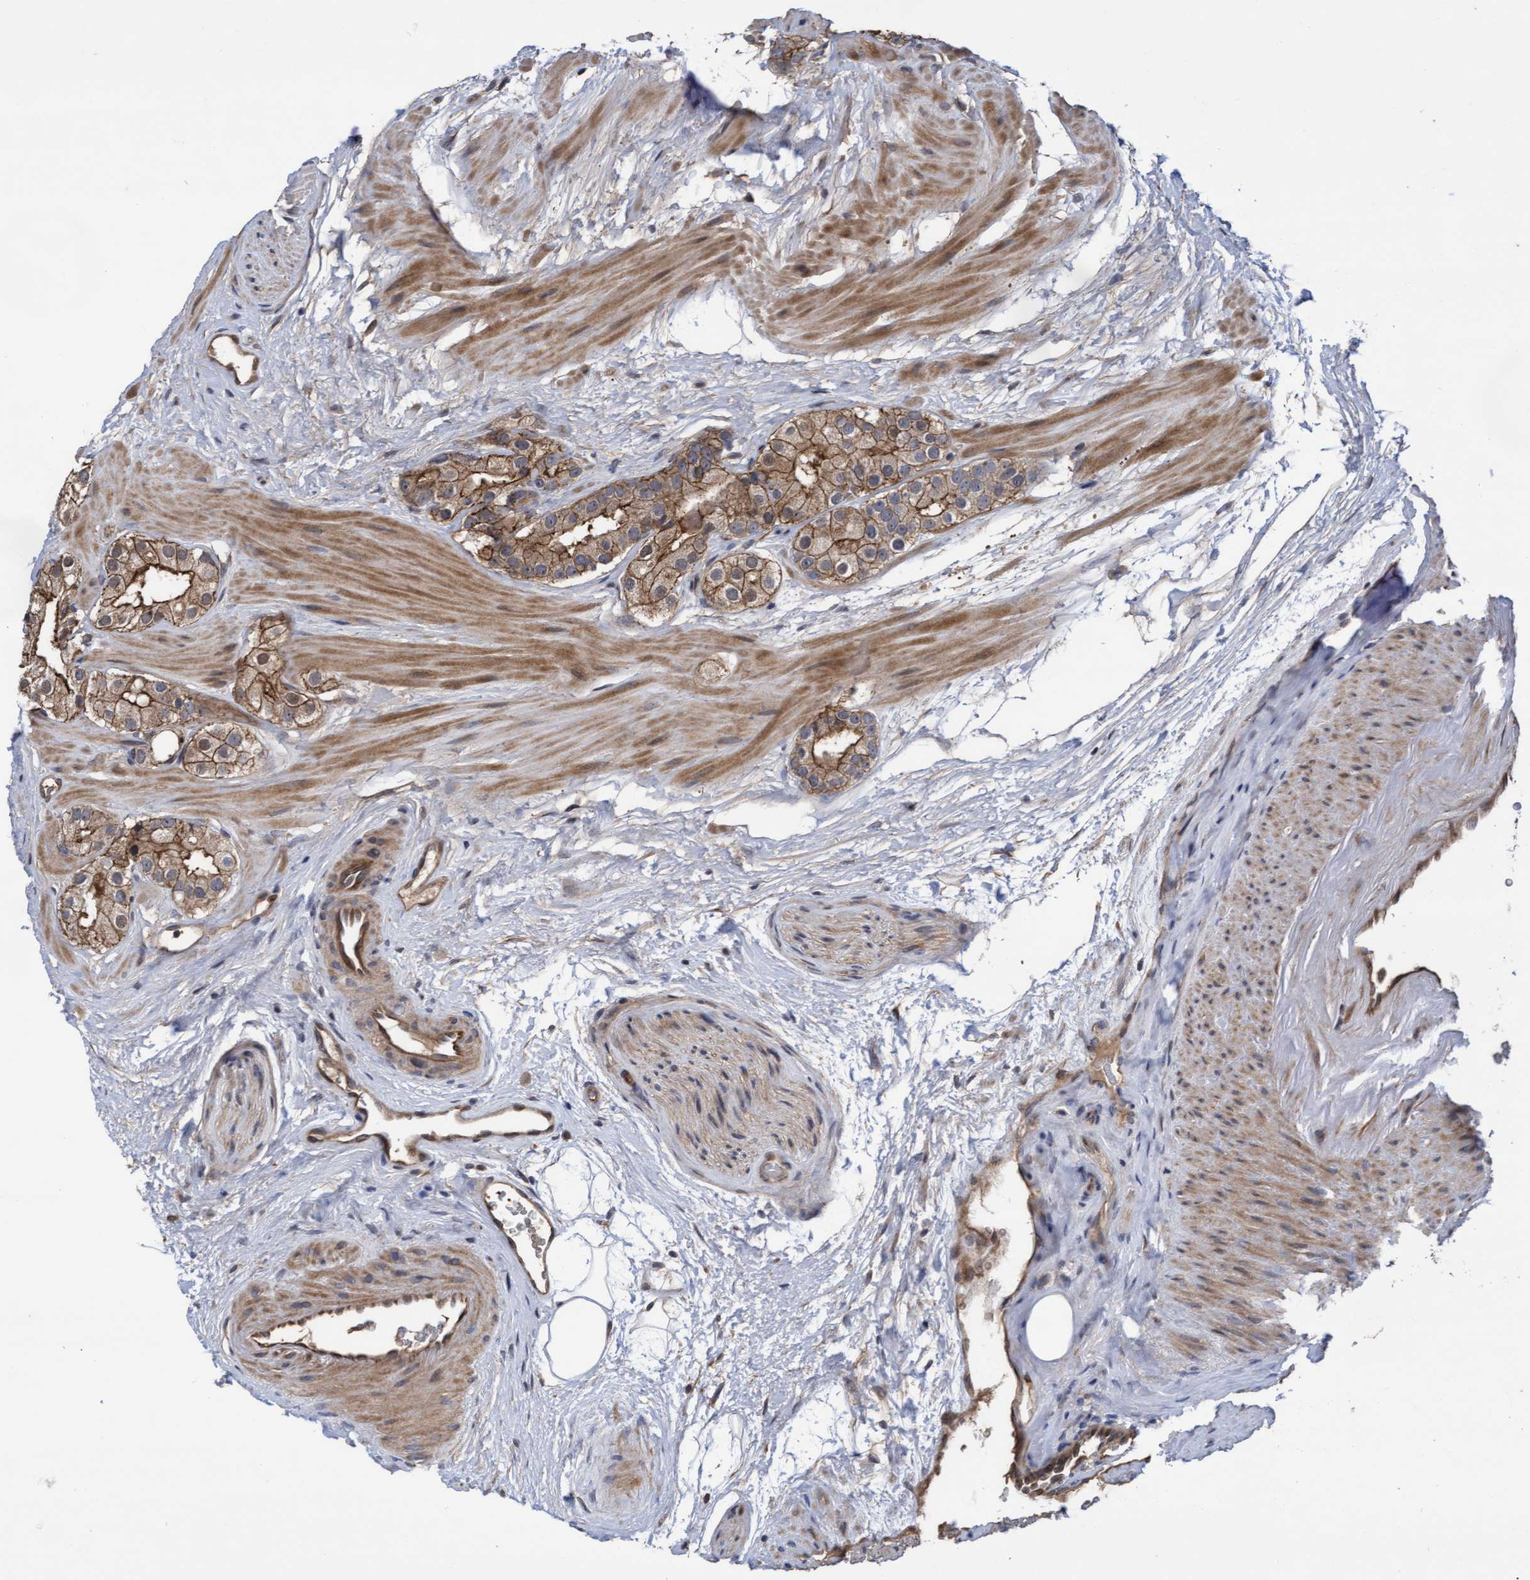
{"staining": {"intensity": "moderate", "quantity": ">75%", "location": "cytoplasmic/membranous"}, "tissue": "prostate cancer", "cell_type": "Tumor cells", "image_type": "cancer", "snomed": [{"axis": "morphology", "description": "Adenocarcinoma, High grade"}, {"axis": "topography", "description": "Prostate"}], "caption": "A high-resolution histopathology image shows IHC staining of prostate cancer, which shows moderate cytoplasmic/membranous positivity in approximately >75% of tumor cells. (IHC, brightfield microscopy, high magnification).", "gene": "COBL", "patient": {"sex": "male", "age": 63}}